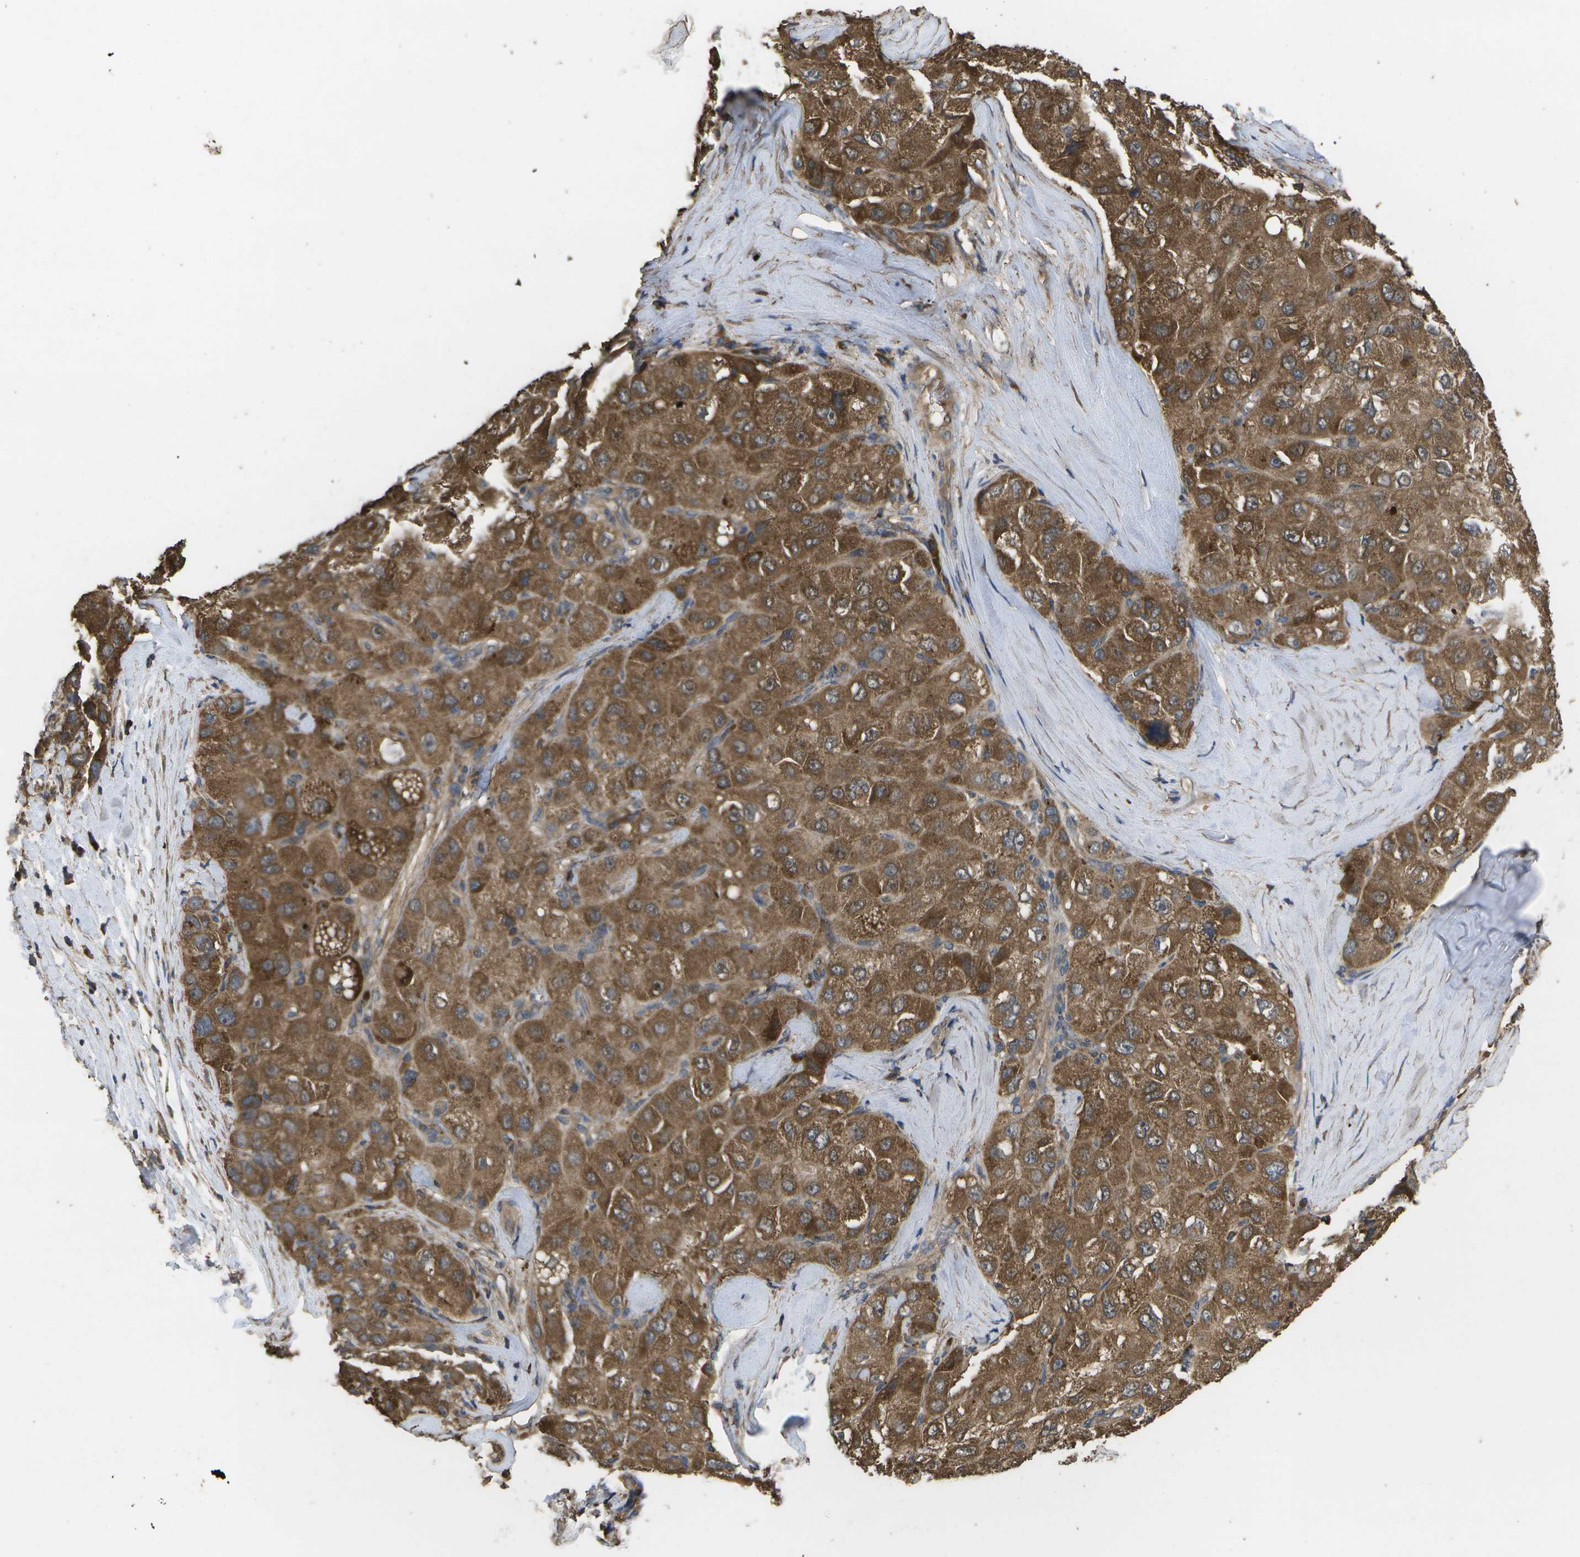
{"staining": {"intensity": "moderate", "quantity": ">75%", "location": "cytoplasmic/membranous"}, "tissue": "liver cancer", "cell_type": "Tumor cells", "image_type": "cancer", "snomed": [{"axis": "morphology", "description": "Carcinoma, Hepatocellular, NOS"}, {"axis": "topography", "description": "Liver"}], "caption": "IHC of liver hepatocellular carcinoma displays medium levels of moderate cytoplasmic/membranous staining in approximately >75% of tumor cells.", "gene": "SACS", "patient": {"sex": "male", "age": 80}}